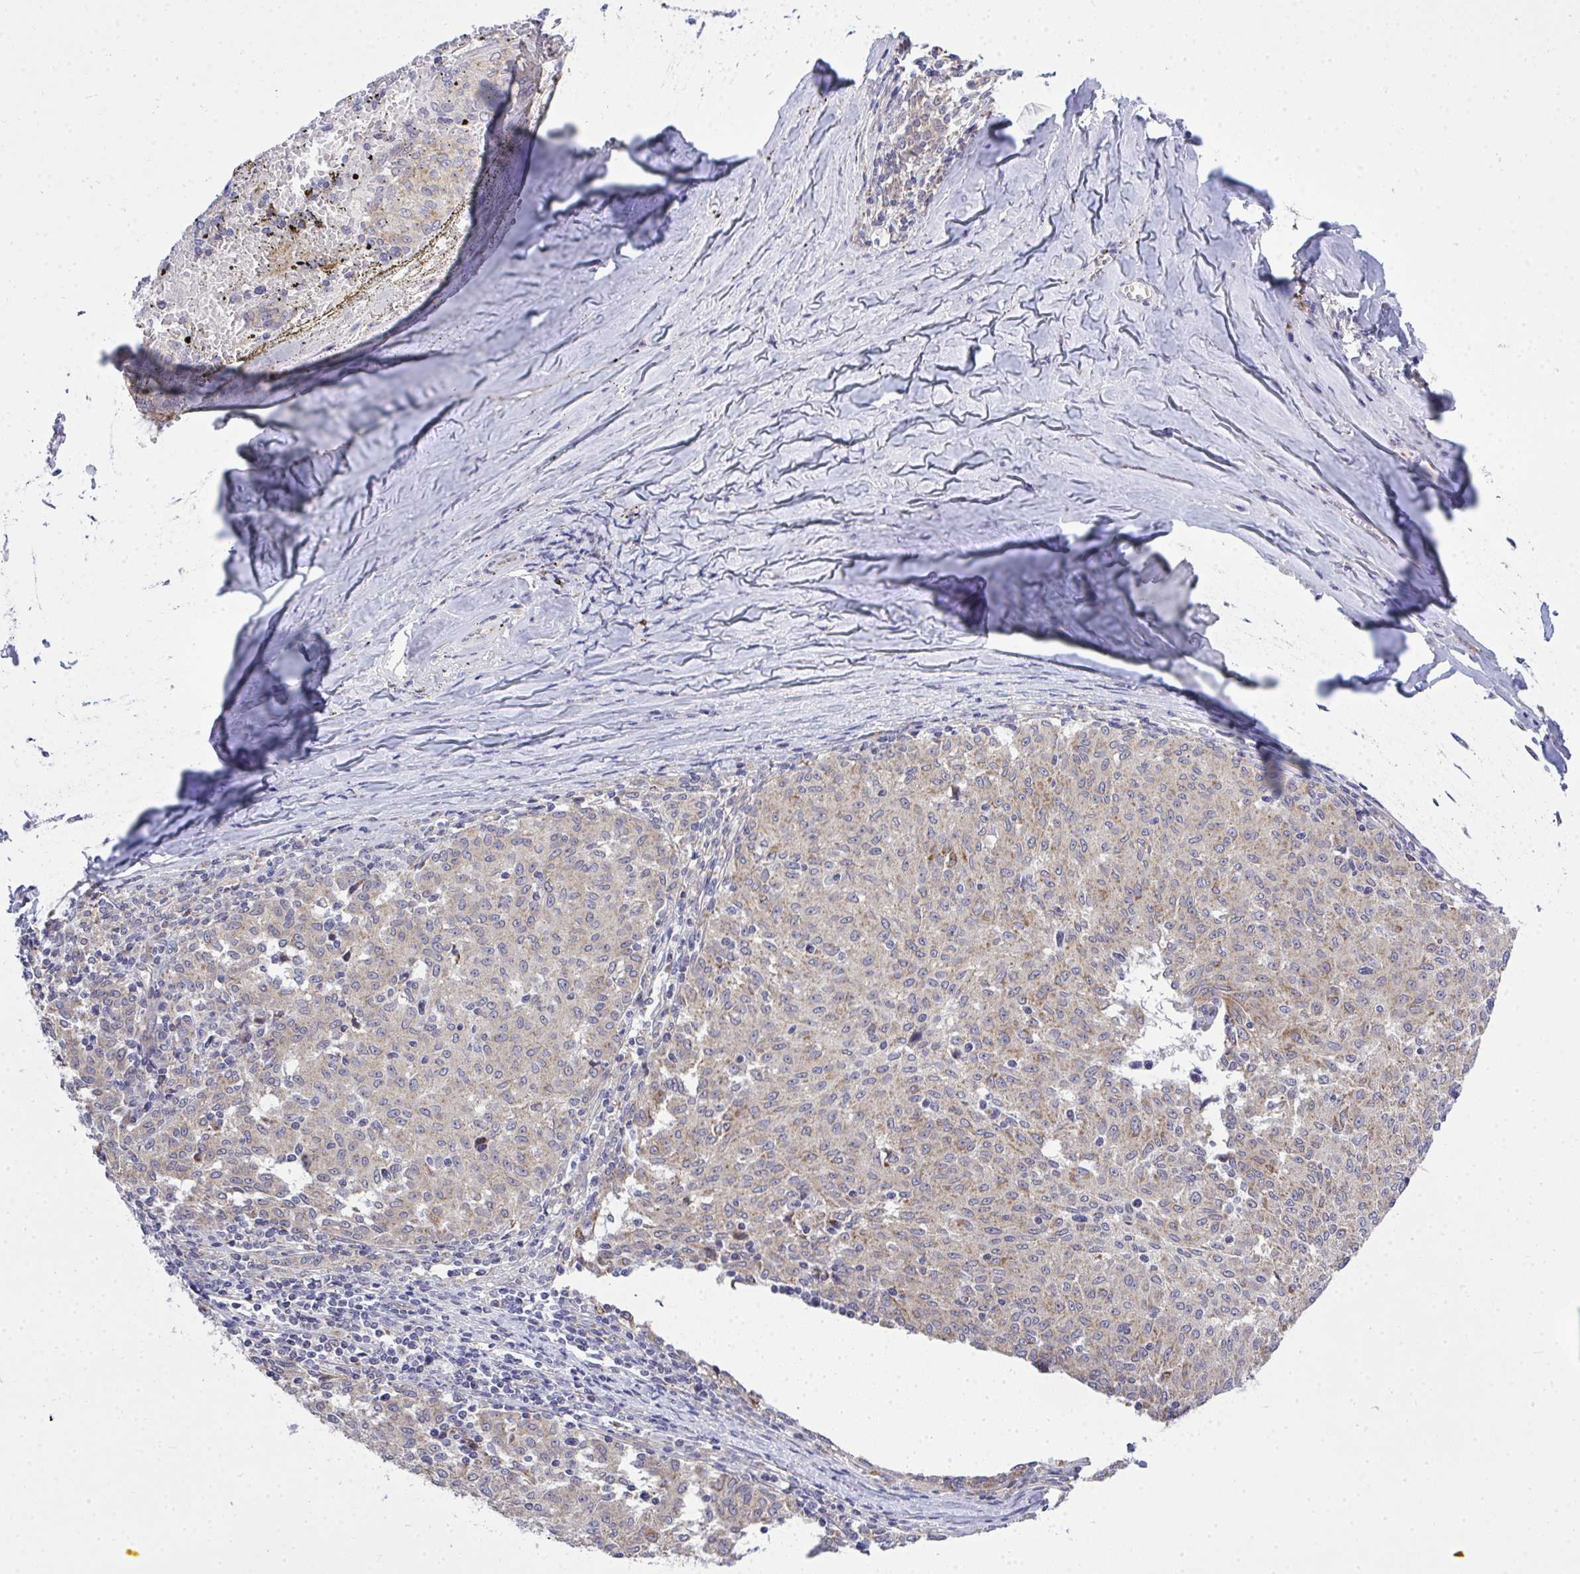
{"staining": {"intensity": "weak", "quantity": "<25%", "location": "cytoplasmic/membranous"}, "tissue": "melanoma", "cell_type": "Tumor cells", "image_type": "cancer", "snomed": [{"axis": "morphology", "description": "Malignant melanoma, NOS"}, {"axis": "topography", "description": "Skin"}], "caption": "High magnification brightfield microscopy of malignant melanoma stained with DAB (brown) and counterstained with hematoxylin (blue): tumor cells show no significant expression.", "gene": "XAF1", "patient": {"sex": "female", "age": 72}}